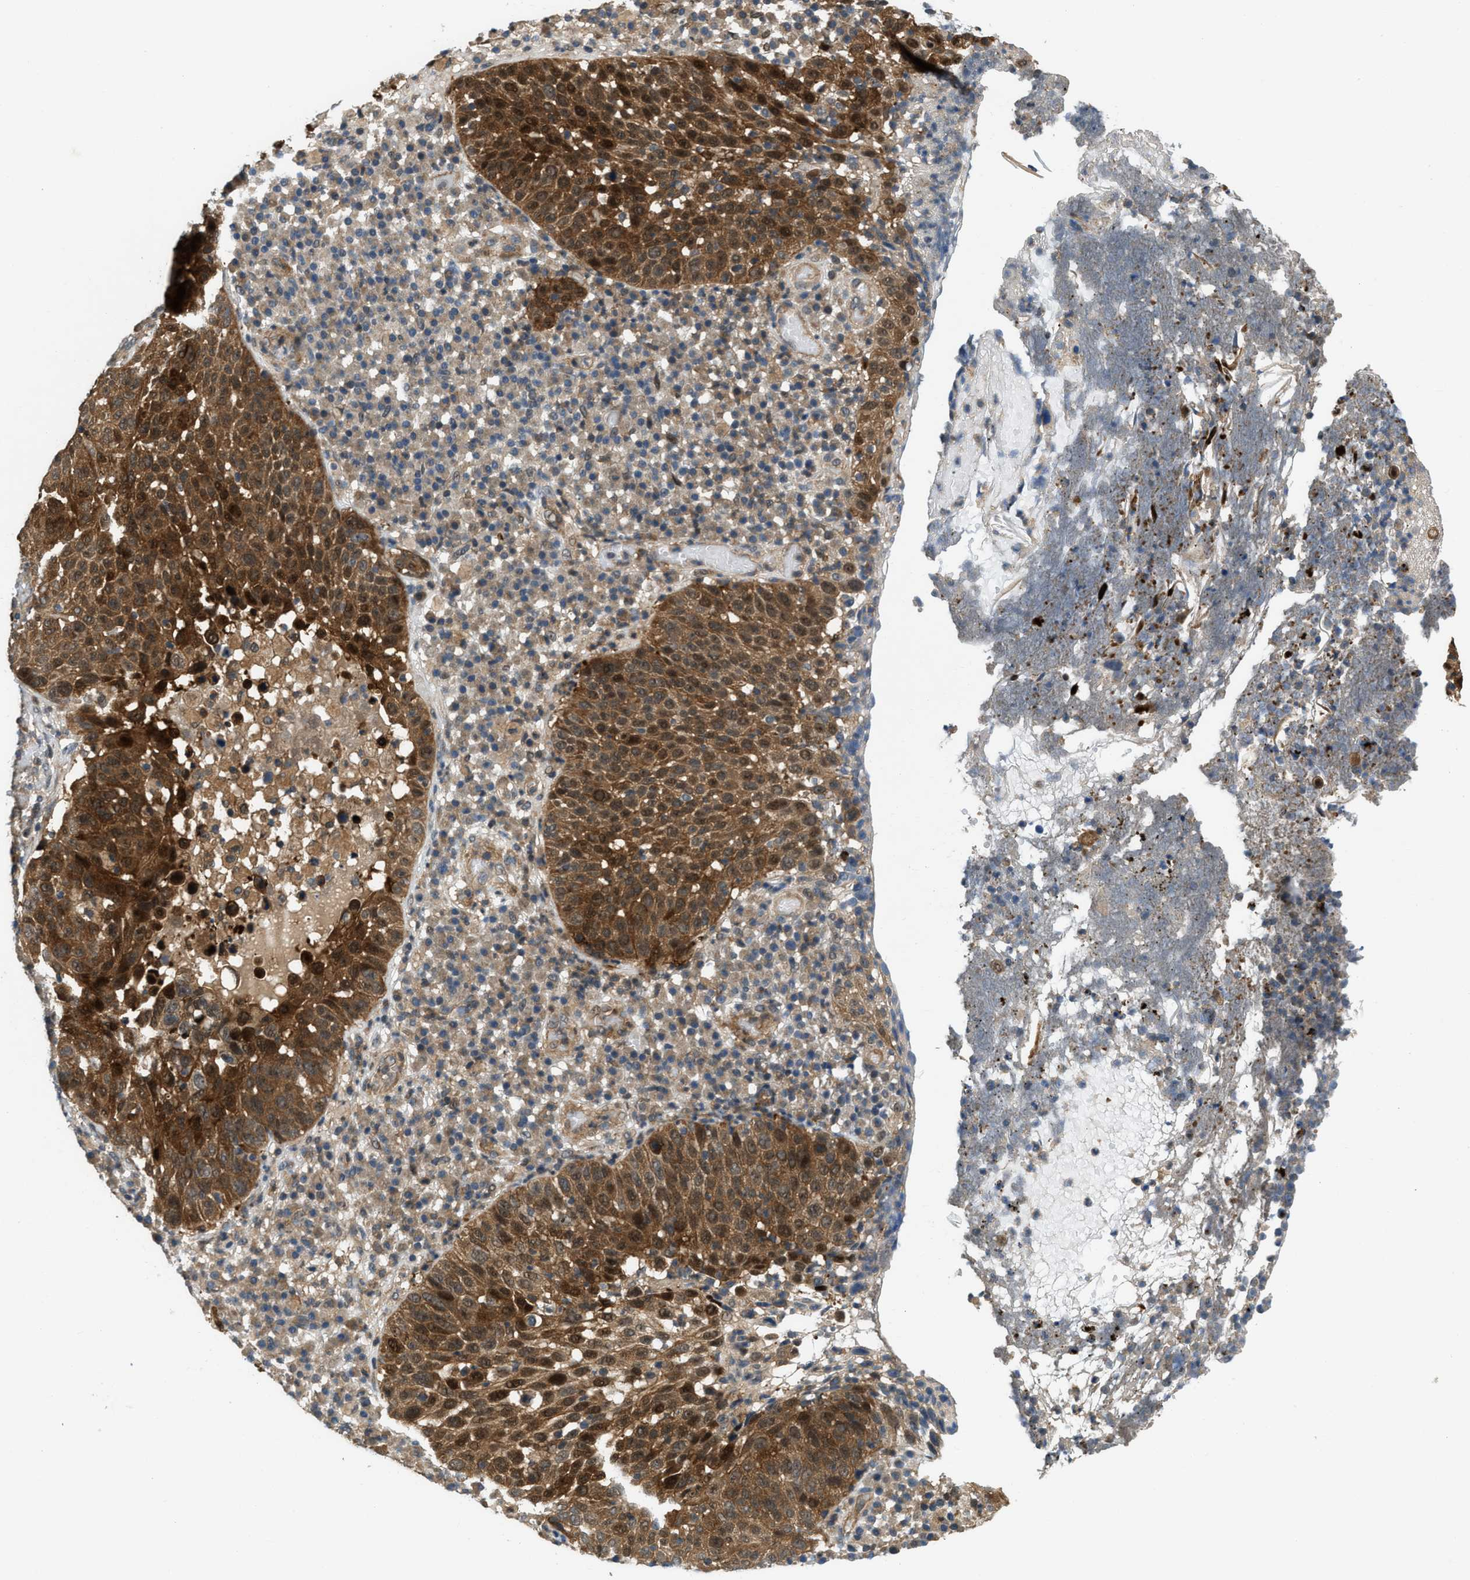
{"staining": {"intensity": "moderate", "quantity": ">75%", "location": "cytoplasmic/membranous"}, "tissue": "skin cancer", "cell_type": "Tumor cells", "image_type": "cancer", "snomed": [{"axis": "morphology", "description": "Squamous cell carcinoma in situ, NOS"}, {"axis": "morphology", "description": "Squamous cell carcinoma, NOS"}, {"axis": "topography", "description": "Skin"}], "caption": "Immunohistochemistry (IHC) (DAB) staining of squamous cell carcinoma (skin) demonstrates moderate cytoplasmic/membranous protein positivity in approximately >75% of tumor cells. The staining is performed using DAB (3,3'-diaminobenzidine) brown chromogen to label protein expression. The nuclei are counter-stained blue using hematoxylin.", "gene": "GPR31", "patient": {"sex": "male", "age": 93}}